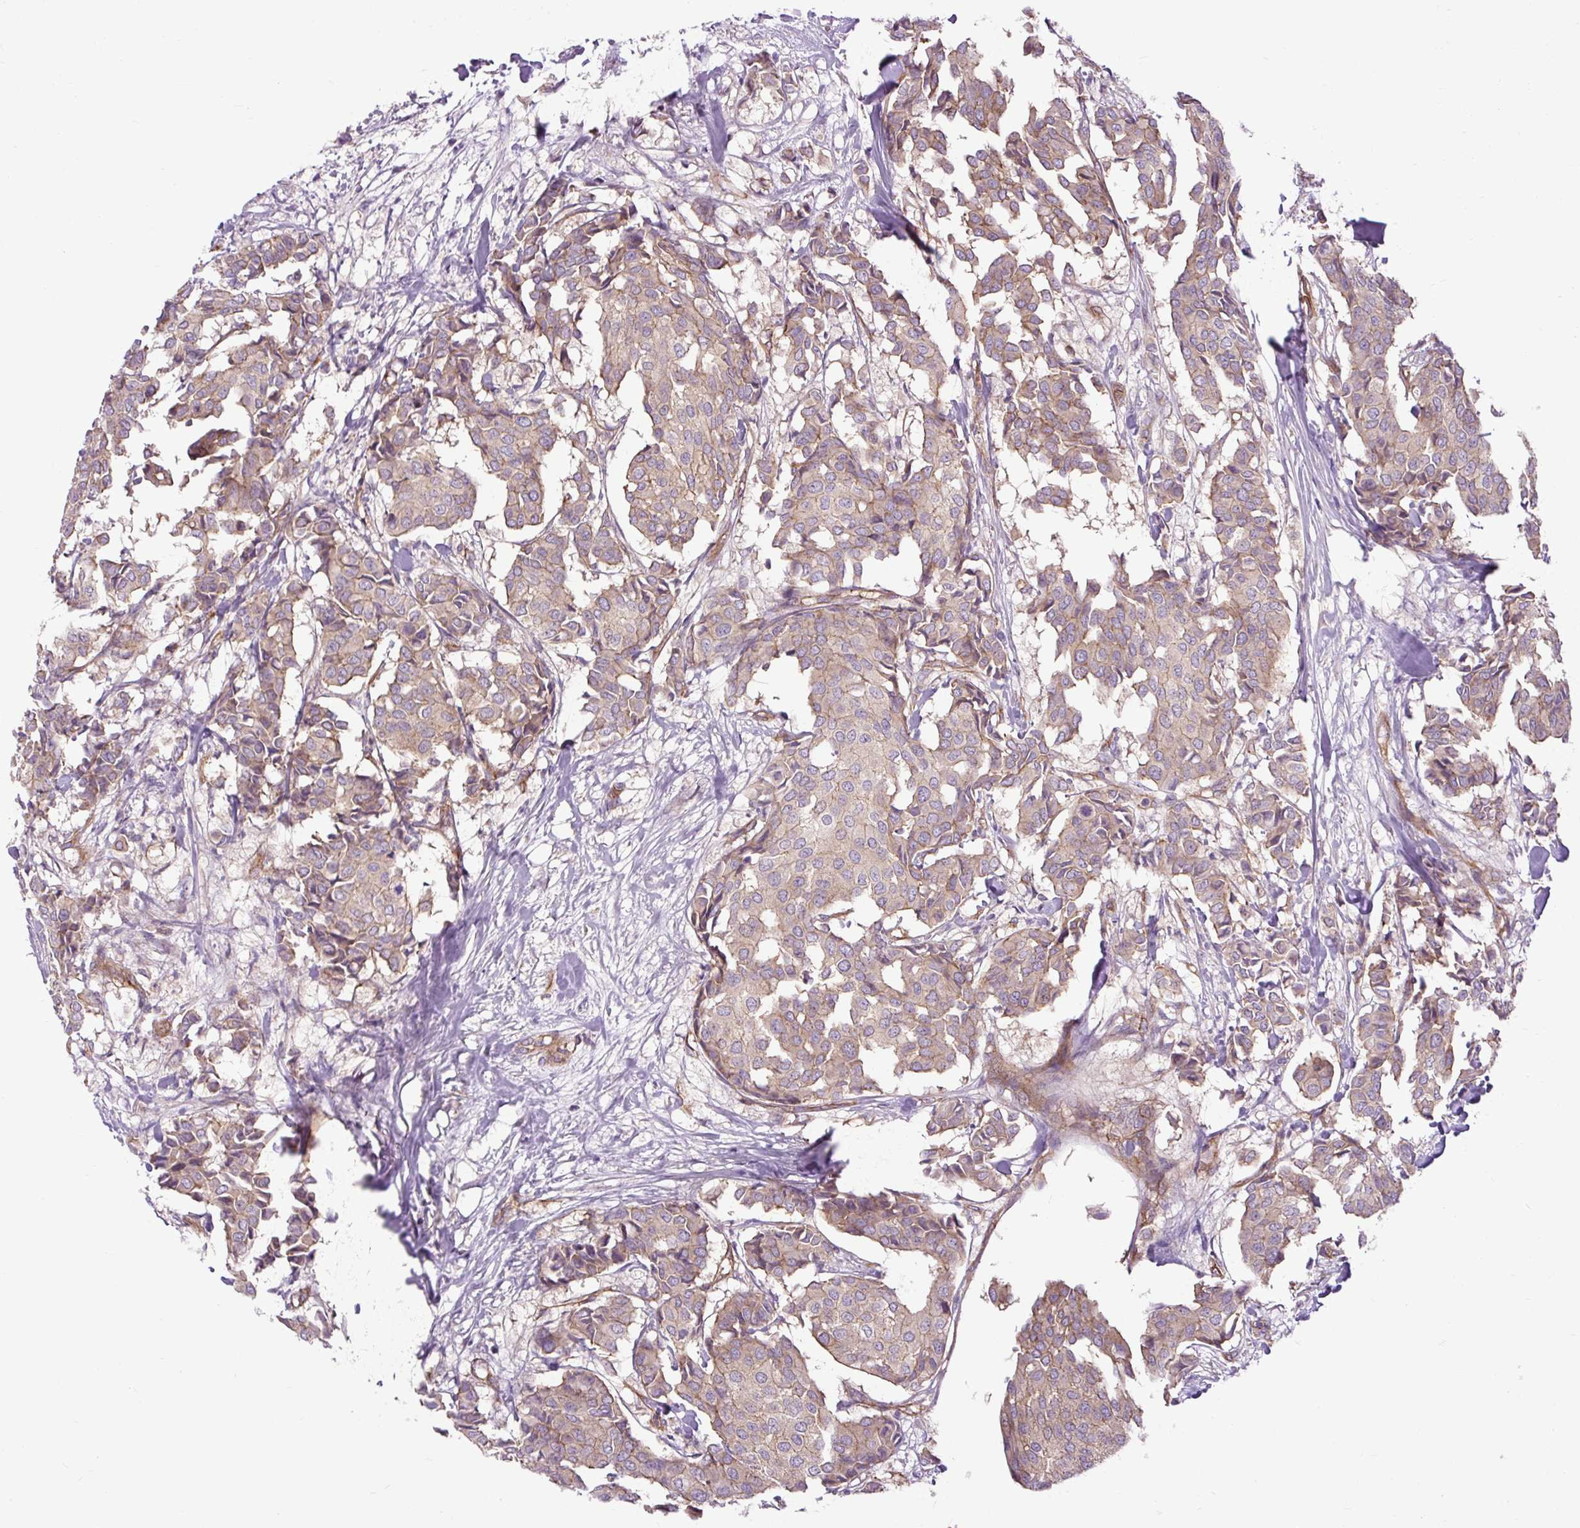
{"staining": {"intensity": "negative", "quantity": "none", "location": "none"}, "tissue": "breast cancer", "cell_type": "Tumor cells", "image_type": "cancer", "snomed": [{"axis": "morphology", "description": "Duct carcinoma"}, {"axis": "topography", "description": "Breast"}], "caption": "Photomicrograph shows no protein positivity in tumor cells of breast invasive ductal carcinoma tissue. The staining is performed using DAB brown chromogen with nuclei counter-stained in using hematoxylin.", "gene": "CCDC93", "patient": {"sex": "female", "age": 75}}